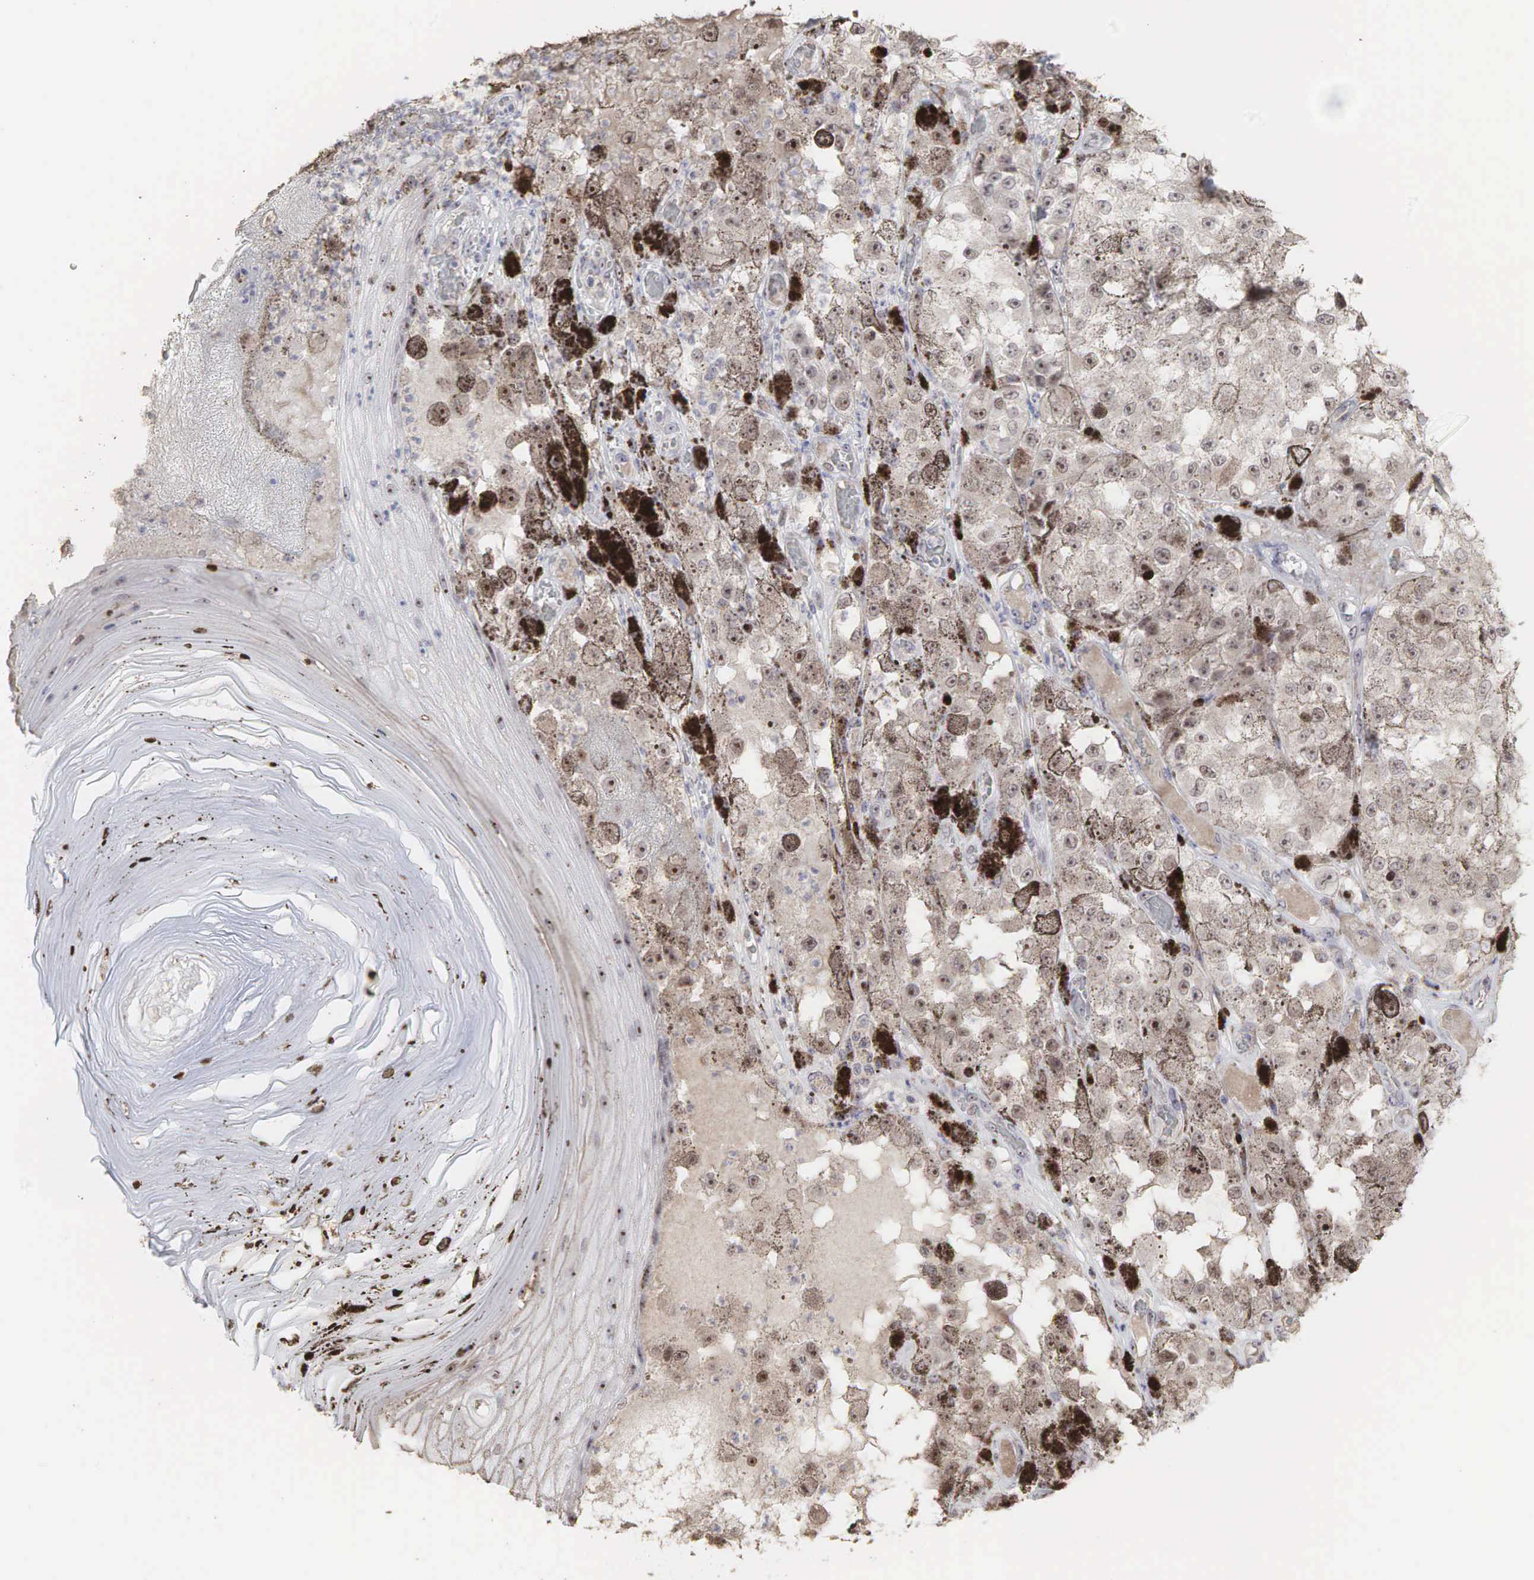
{"staining": {"intensity": "moderate", "quantity": "25%-75%", "location": "nuclear"}, "tissue": "melanoma", "cell_type": "Tumor cells", "image_type": "cancer", "snomed": [{"axis": "morphology", "description": "Malignant melanoma, NOS"}, {"axis": "topography", "description": "Skin"}], "caption": "Melanoma tissue displays moderate nuclear staining in approximately 25%-75% of tumor cells", "gene": "DKC1", "patient": {"sex": "male", "age": 67}}